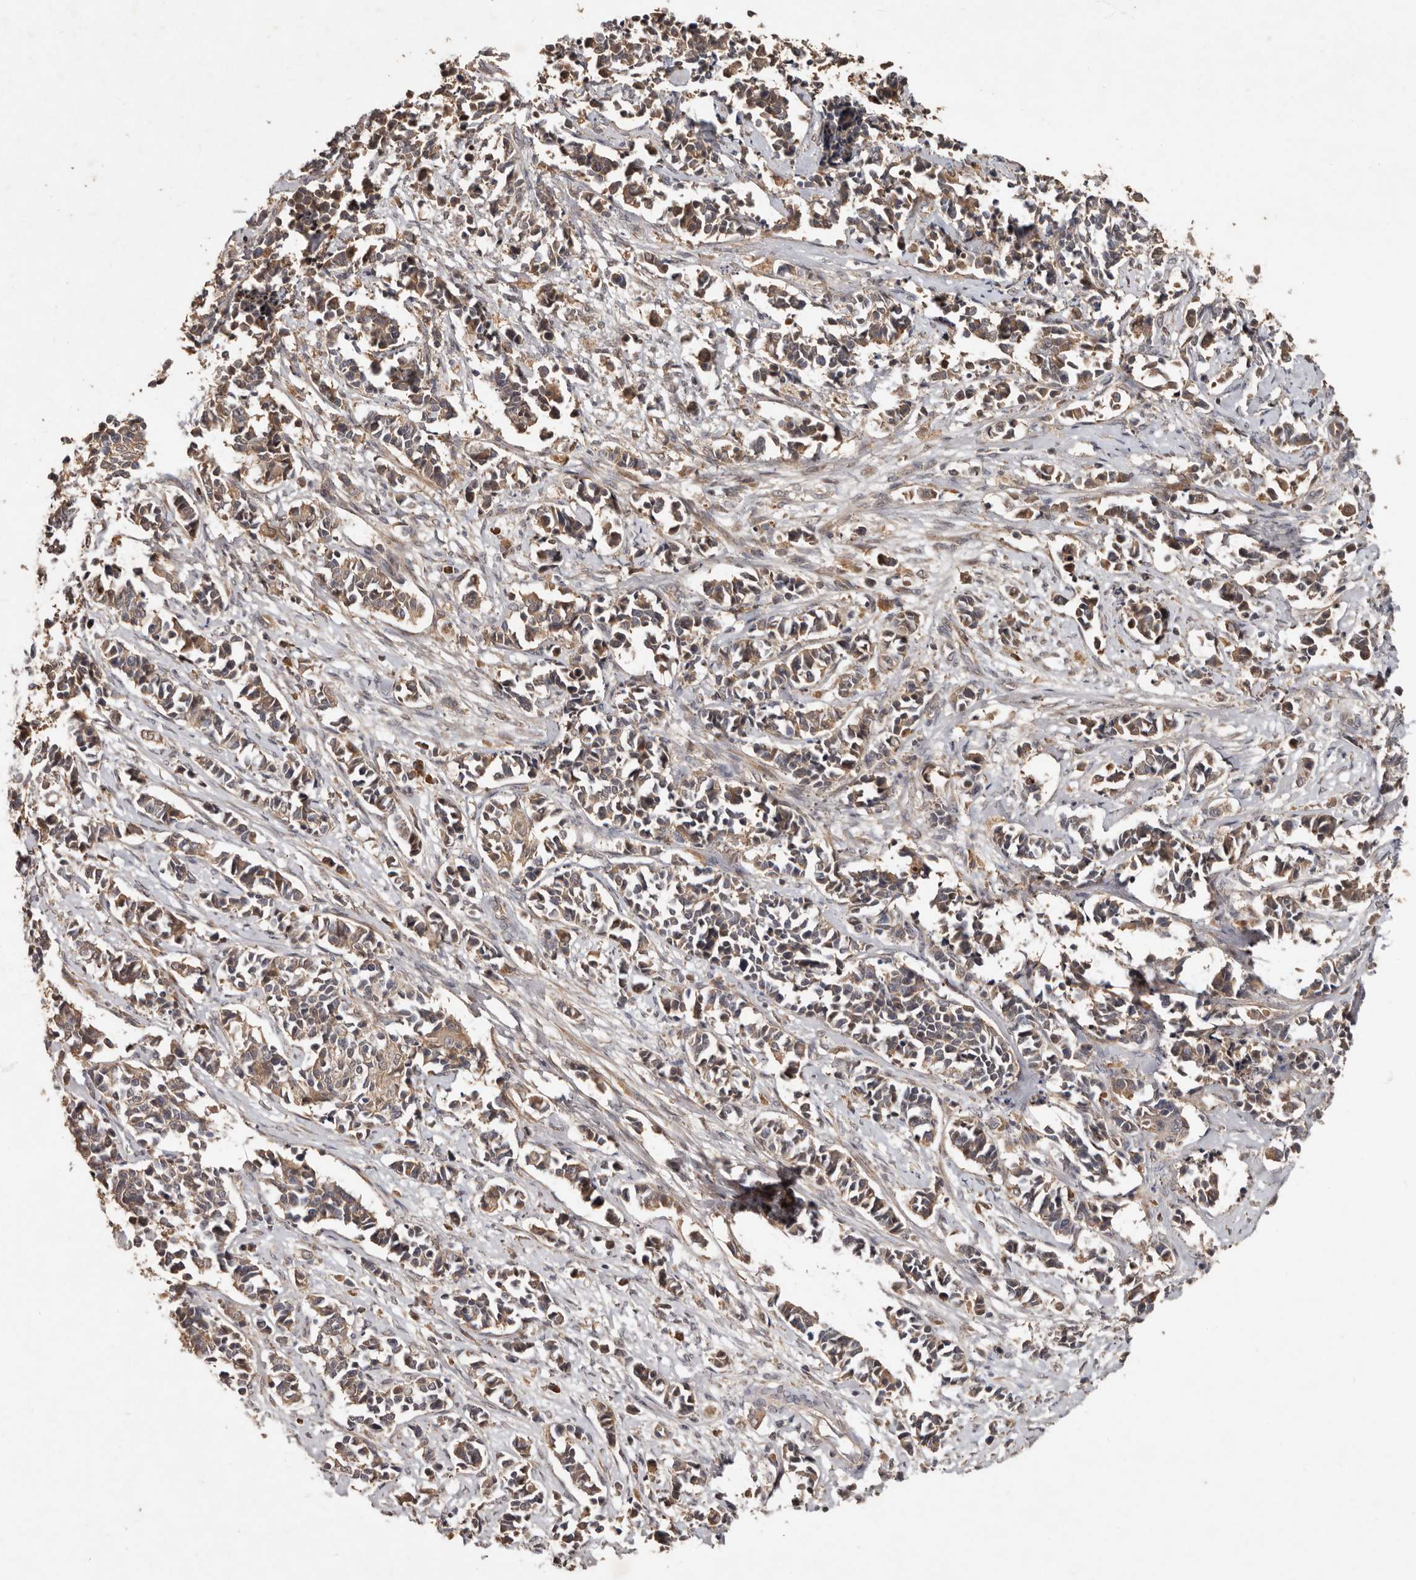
{"staining": {"intensity": "weak", "quantity": "25%-75%", "location": "cytoplasmic/membranous"}, "tissue": "cervical cancer", "cell_type": "Tumor cells", "image_type": "cancer", "snomed": [{"axis": "morphology", "description": "Normal tissue, NOS"}, {"axis": "morphology", "description": "Squamous cell carcinoma, NOS"}, {"axis": "topography", "description": "Cervix"}], "caption": "A micrograph of human squamous cell carcinoma (cervical) stained for a protein demonstrates weak cytoplasmic/membranous brown staining in tumor cells.", "gene": "KIF26B", "patient": {"sex": "female", "age": 35}}